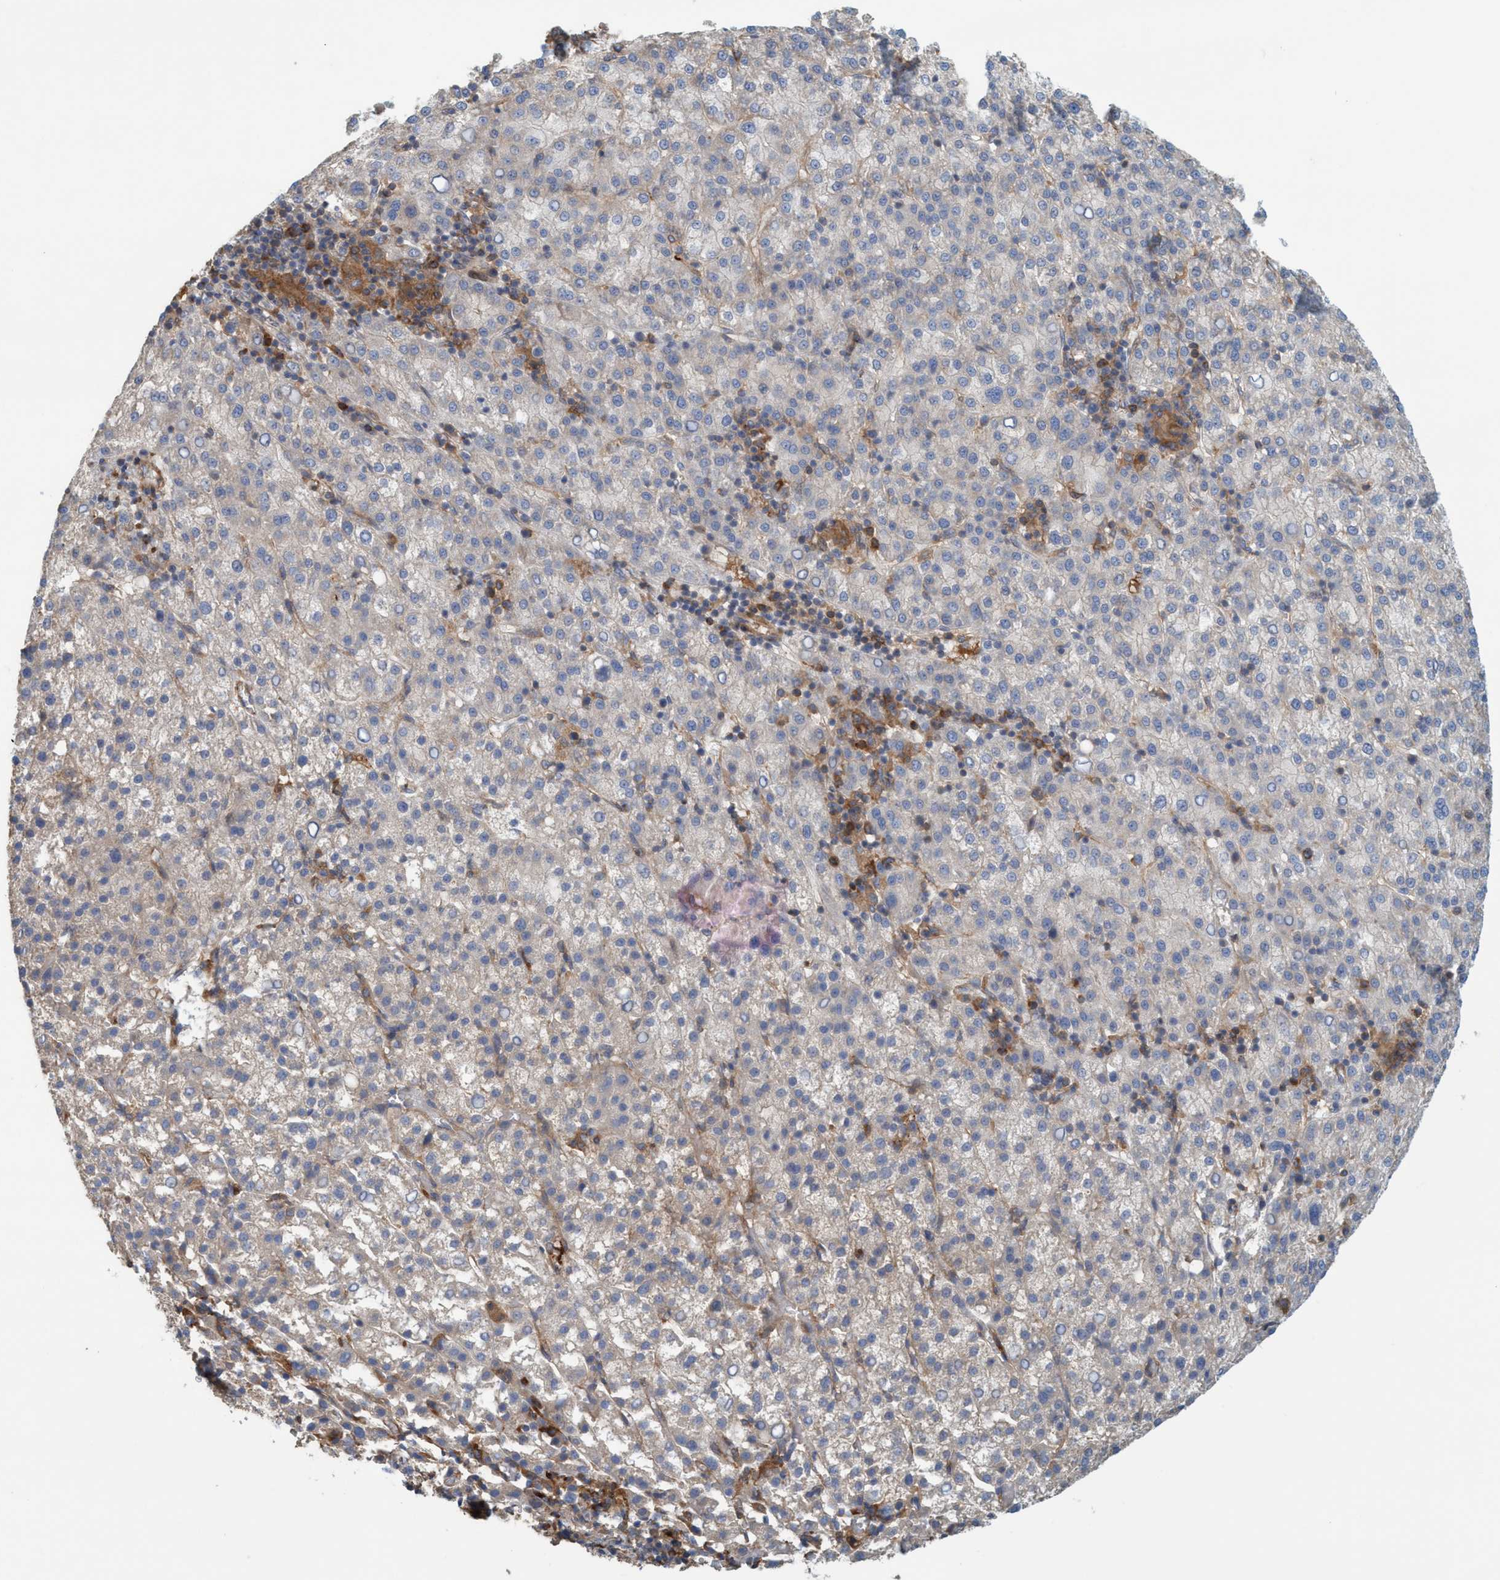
{"staining": {"intensity": "weak", "quantity": "<25%", "location": "cytoplasmic/membranous"}, "tissue": "liver cancer", "cell_type": "Tumor cells", "image_type": "cancer", "snomed": [{"axis": "morphology", "description": "Carcinoma, Hepatocellular, NOS"}, {"axis": "topography", "description": "Liver"}], "caption": "Tumor cells show no significant expression in hepatocellular carcinoma (liver). (Stains: DAB immunohistochemistry with hematoxylin counter stain, Microscopy: brightfield microscopy at high magnification).", "gene": "SPECC1", "patient": {"sex": "female", "age": 58}}